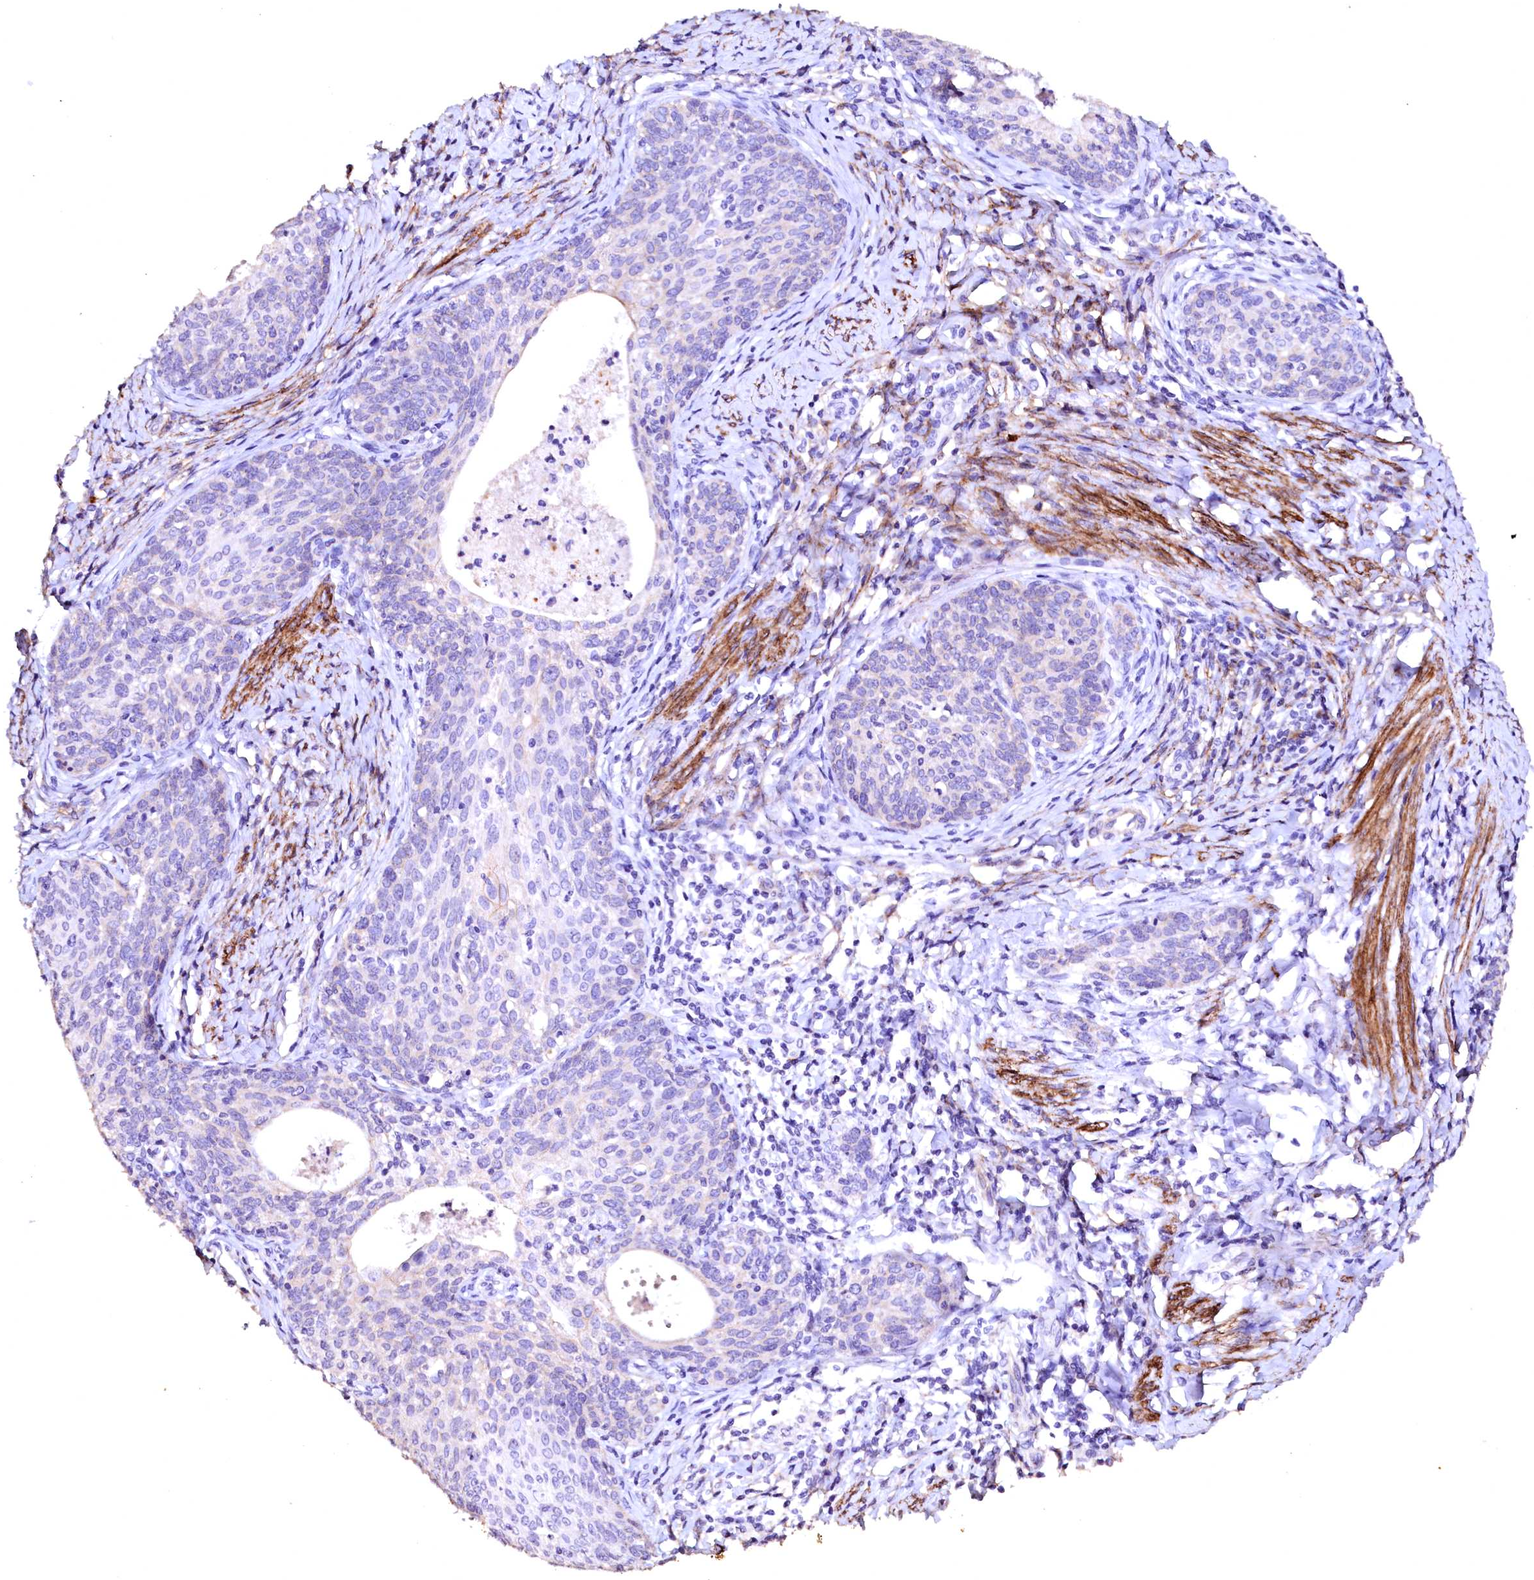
{"staining": {"intensity": "negative", "quantity": "none", "location": "none"}, "tissue": "cervical cancer", "cell_type": "Tumor cells", "image_type": "cancer", "snomed": [{"axis": "morphology", "description": "Squamous cell carcinoma, NOS"}, {"axis": "topography", "description": "Cervix"}], "caption": "A micrograph of cervical squamous cell carcinoma stained for a protein reveals no brown staining in tumor cells.", "gene": "VPS36", "patient": {"sex": "female", "age": 52}}